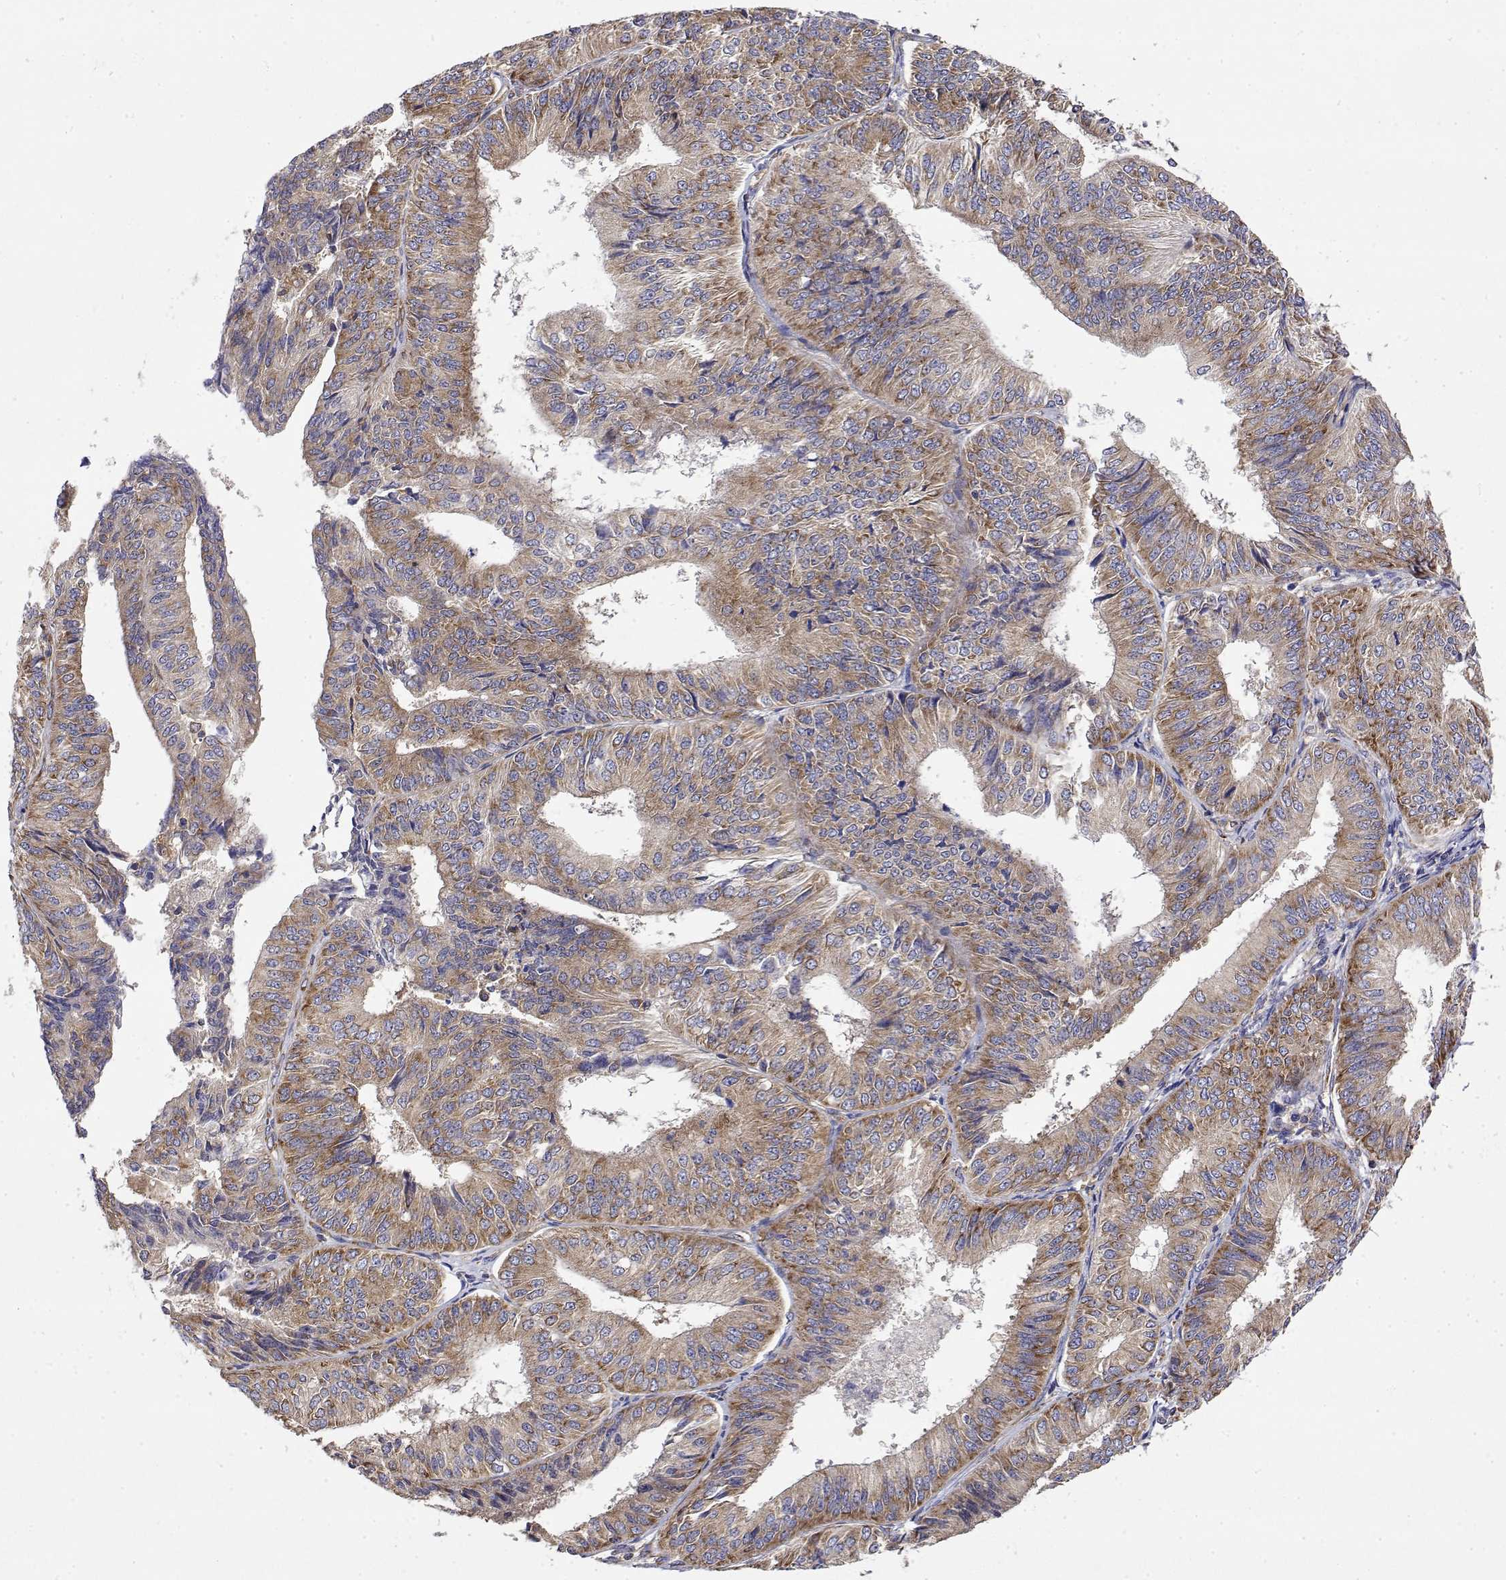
{"staining": {"intensity": "moderate", "quantity": ">75%", "location": "cytoplasmic/membranous"}, "tissue": "endometrial cancer", "cell_type": "Tumor cells", "image_type": "cancer", "snomed": [{"axis": "morphology", "description": "Adenocarcinoma, NOS"}, {"axis": "topography", "description": "Endometrium"}], "caption": "Protein analysis of endometrial adenocarcinoma tissue exhibits moderate cytoplasmic/membranous staining in approximately >75% of tumor cells. The staining was performed using DAB to visualize the protein expression in brown, while the nuclei were stained in blue with hematoxylin (Magnification: 20x).", "gene": "EEF1G", "patient": {"sex": "female", "age": 58}}